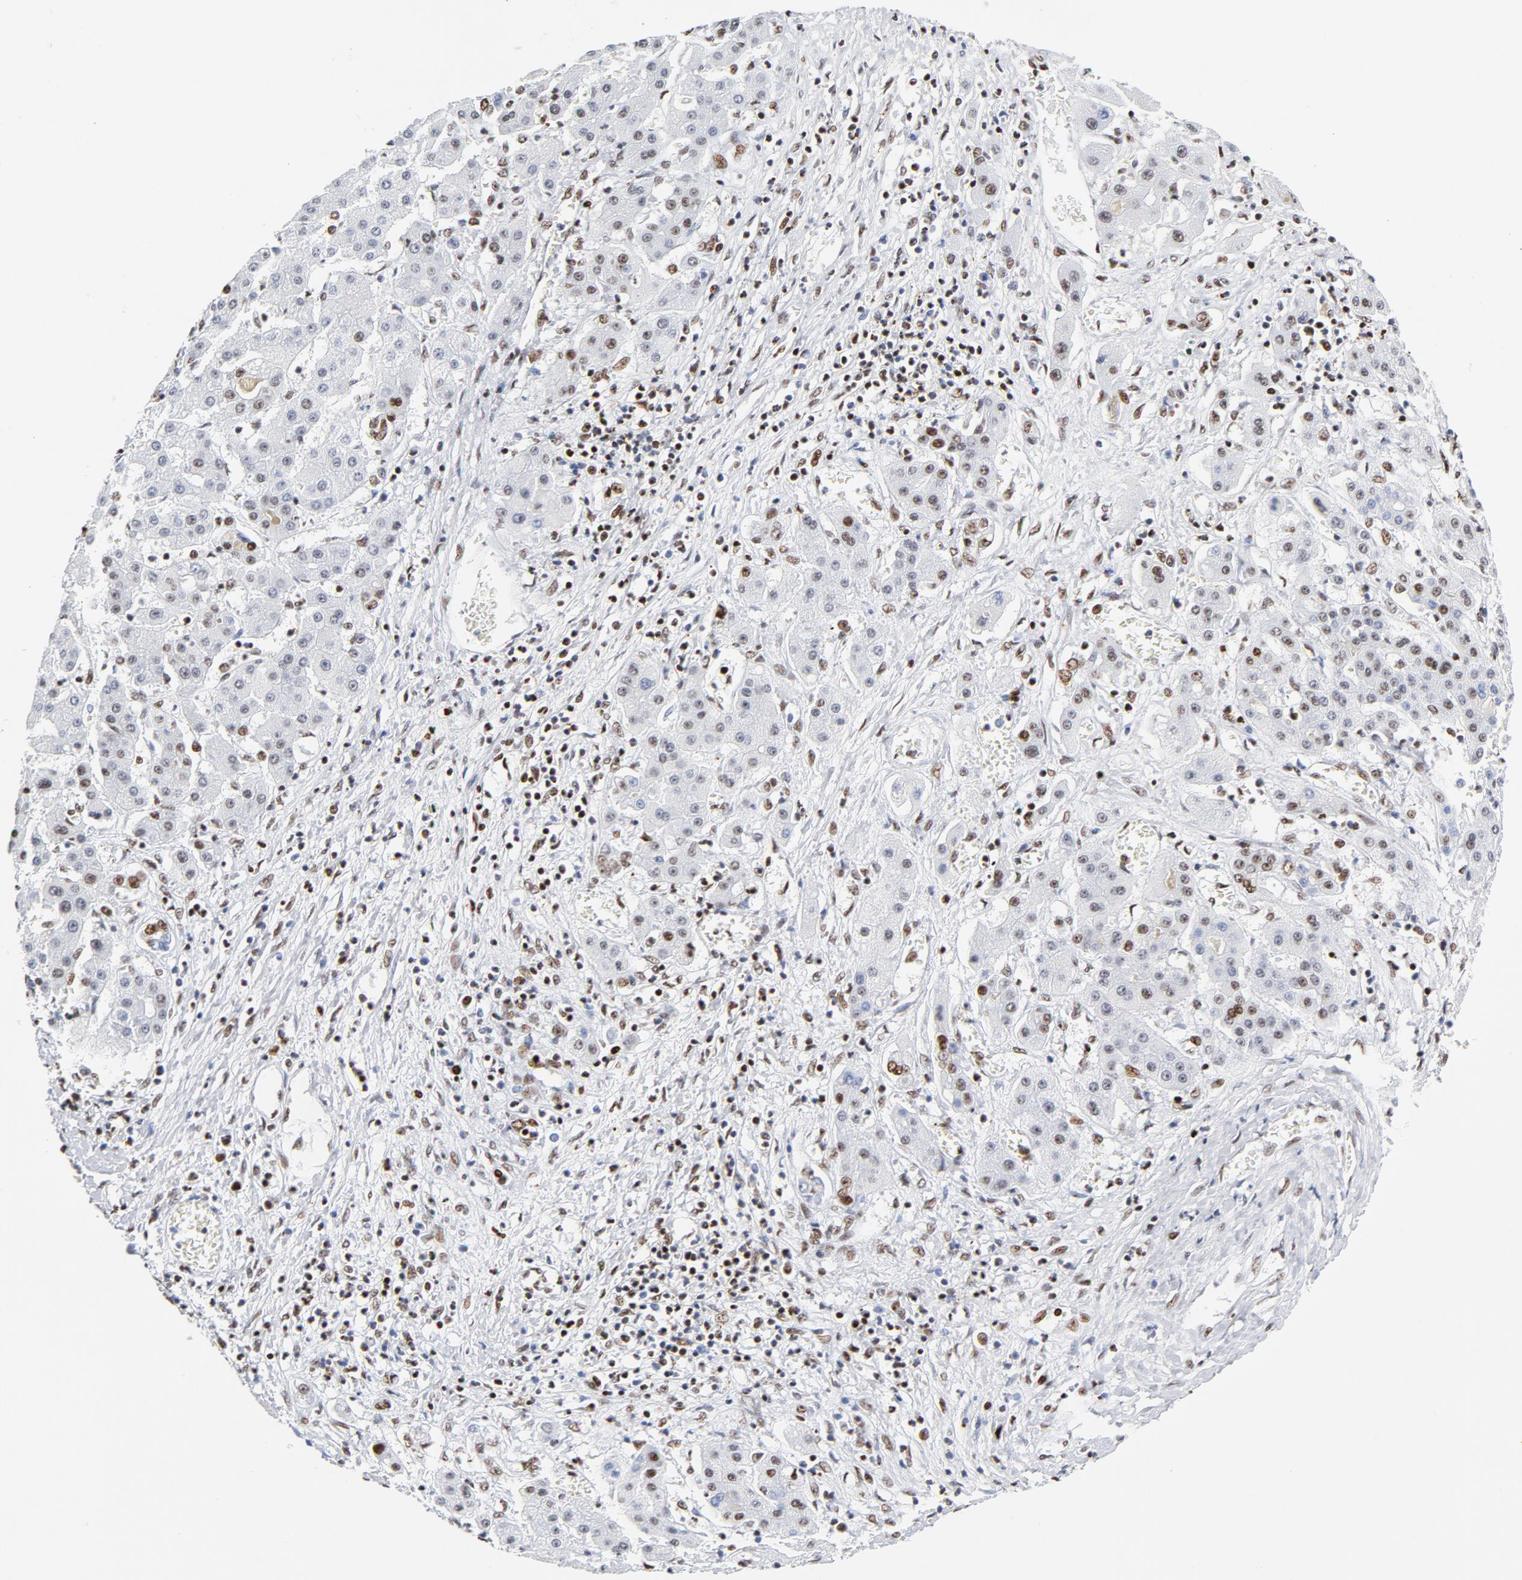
{"staining": {"intensity": "moderate", "quantity": "<25%", "location": "nuclear"}, "tissue": "liver cancer", "cell_type": "Tumor cells", "image_type": "cancer", "snomed": [{"axis": "morphology", "description": "Carcinoma, Hepatocellular, NOS"}, {"axis": "topography", "description": "Liver"}], "caption": "DAB (3,3'-diaminobenzidine) immunohistochemical staining of liver cancer (hepatocellular carcinoma) displays moderate nuclear protein staining in approximately <25% of tumor cells.", "gene": "XRCC5", "patient": {"sex": "male", "age": 24}}